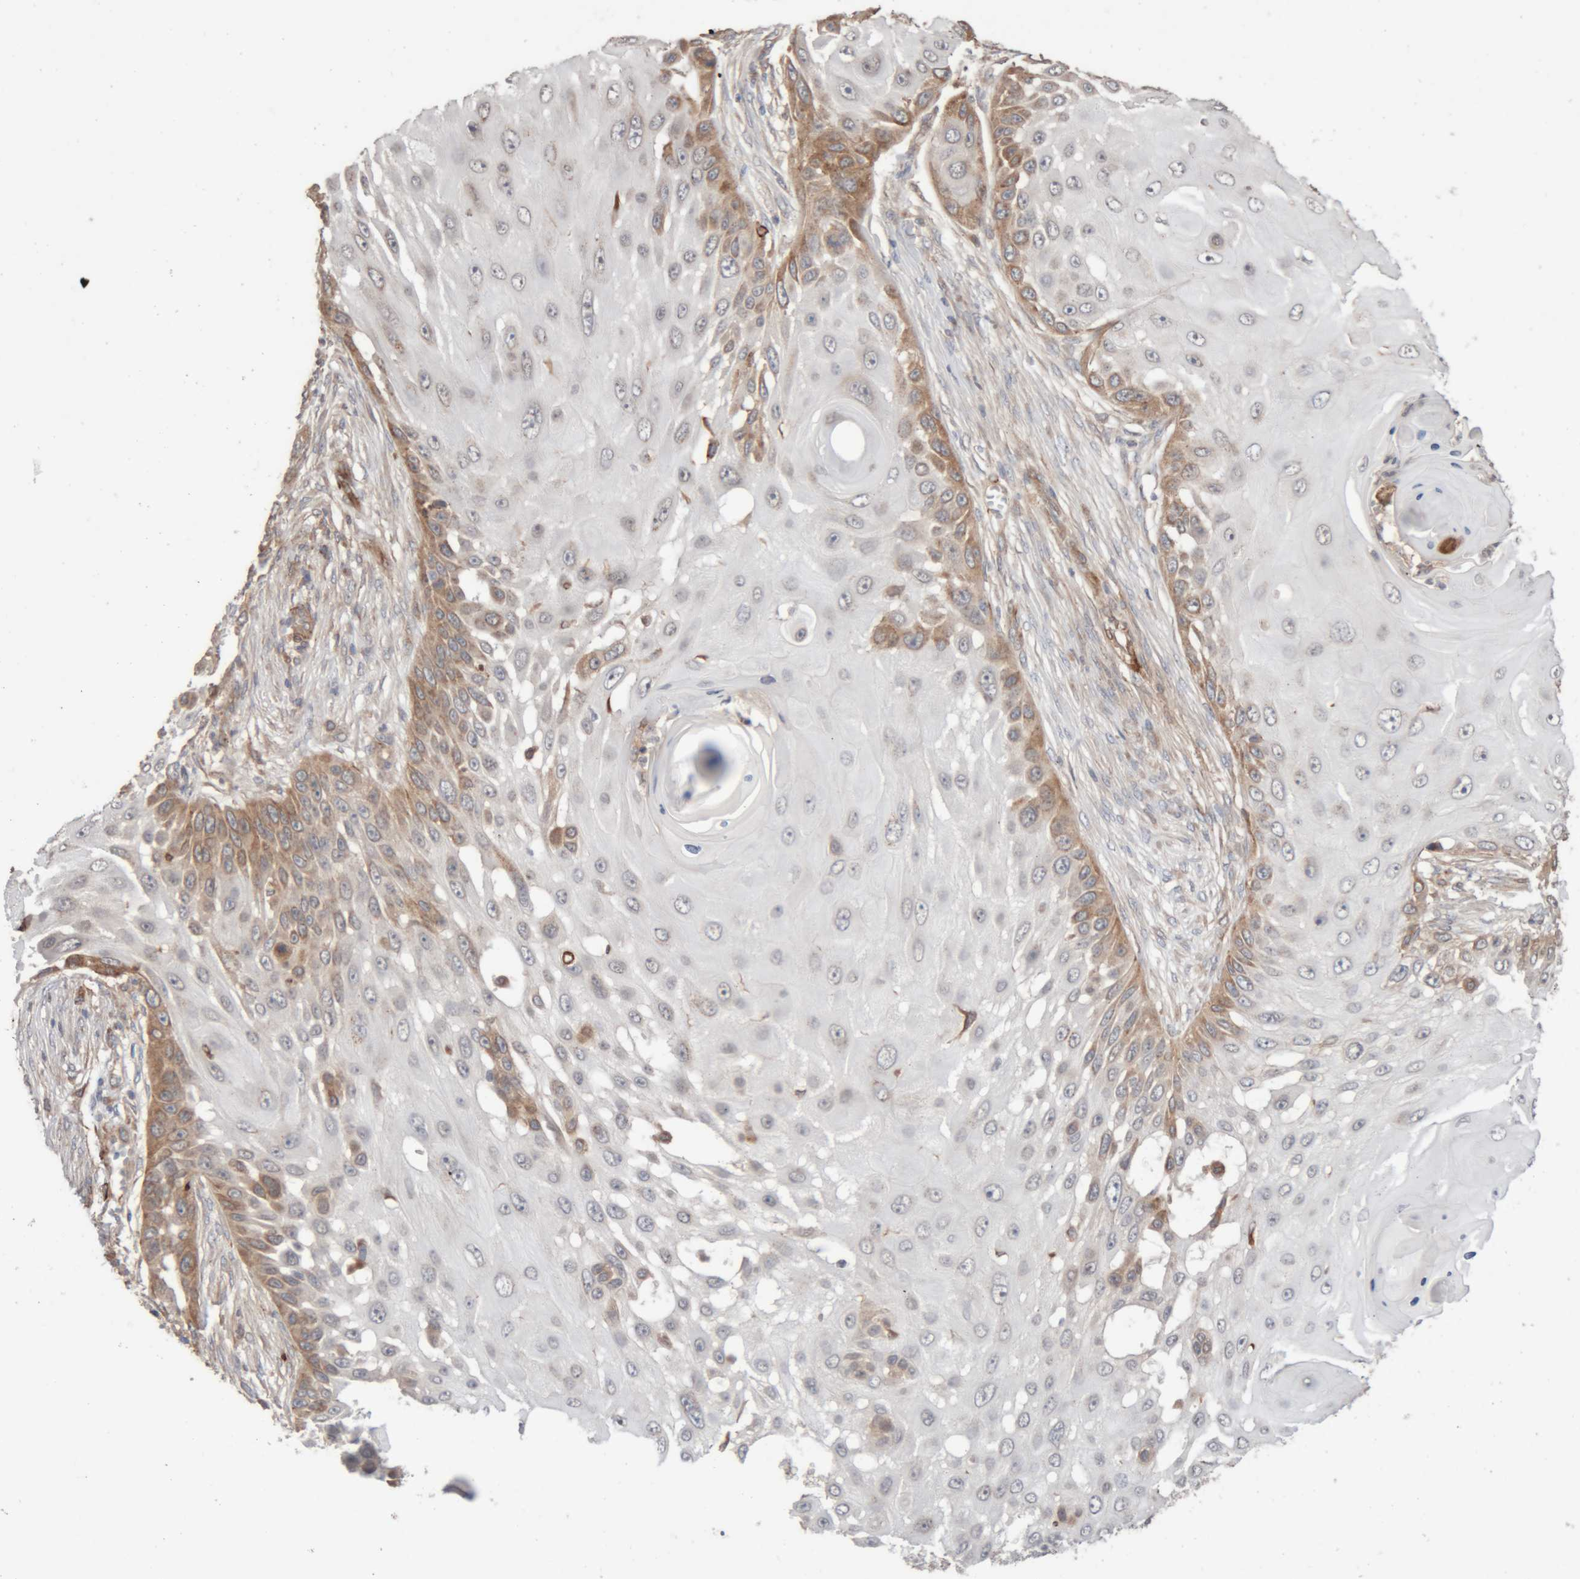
{"staining": {"intensity": "moderate", "quantity": "<25%", "location": "cytoplasmic/membranous"}, "tissue": "skin cancer", "cell_type": "Tumor cells", "image_type": "cancer", "snomed": [{"axis": "morphology", "description": "Squamous cell carcinoma, NOS"}, {"axis": "topography", "description": "Skin"}], "caption": "Squamous cell carcinoma (skin) stained for a protein demonstrates moderate cytoplasmic/membranous positivity in tumor cells.", "gene": "RAB32", "patient": {"sex": "female", "age": 44}}